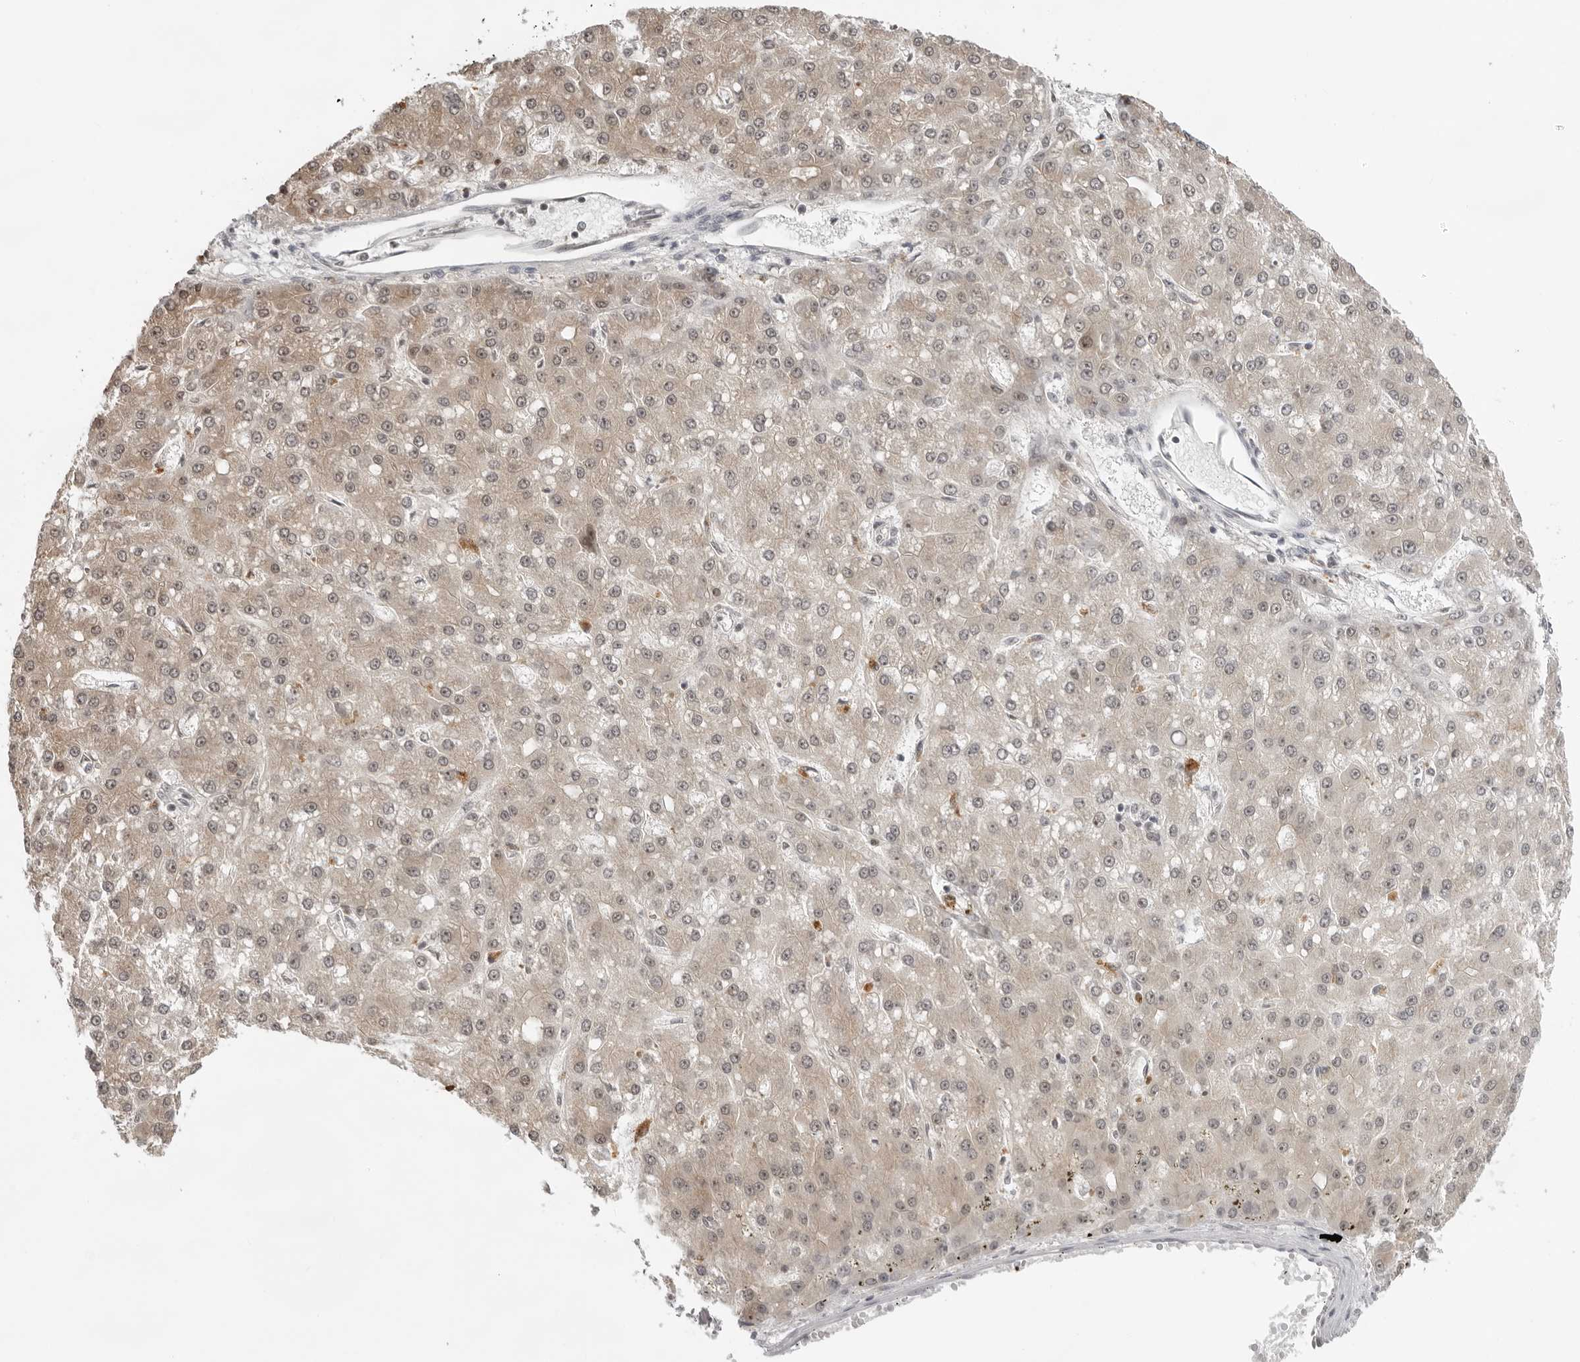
{"staining": {"intensity": "weak", "quantity": ">75%", "location": "cytoplasmic/membranous"}, "tissue": "liver cancer", "cell_type": "Tumor cells", "image_type": "cancer", "snomed": [{"axis": "morphology", "description": "Carcinoma, Hepatocellular, NOS"}, {"axis": "topography", "description": "Liver"}], "caption": "This is an image of immunohistochemistry (IHC) staining of hepatocellular carcinoma (liver), which shows weak positivity in the cytoplasmic/membranous of tumor cells.", "gene": "EXOSC10", "patient": {"sex": "male", "age": 67}}